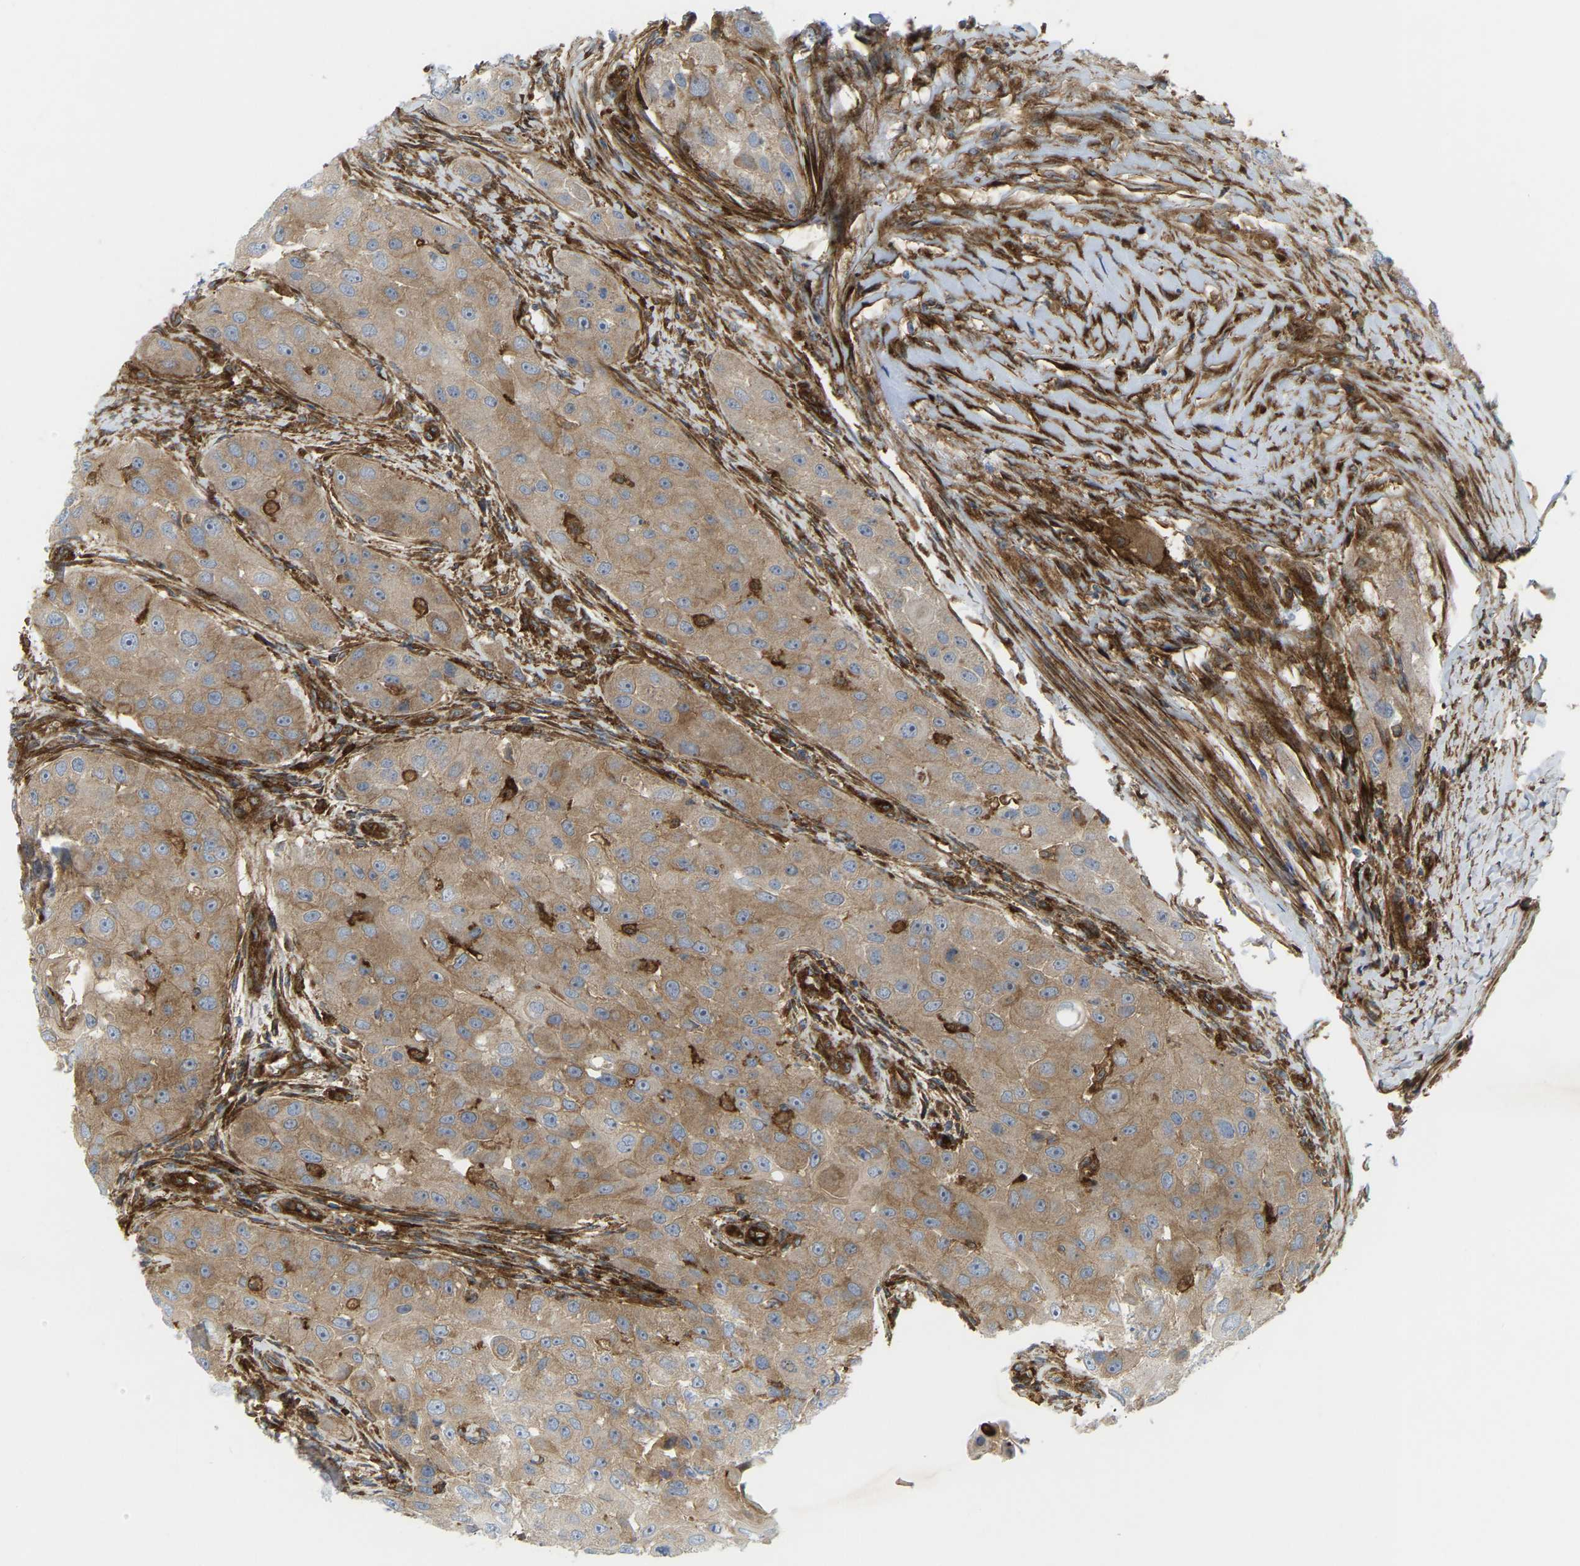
{"staining": {"intensity": "moderate", "quantity": ">75%", "location": "cytoplasmic/membranous"}, "tissue": "head and neck cancer", "cell_type": "Tumor cells", "image_type": "cancer", "snomed": [{"axis": "morphology", "description": "Normal tissue, NOS"}, {"axis": "morphology", "description": "Squamous cell carcinoma, NOS"}, {"axis": "topography", "description": "Skeletal muscle"}, {"axis": "topography", "description": "Head-Neck"}], "caption": "IHC photomicrograph of neoplastic tissue: human head and neck cancer stained using immunohistochemistry (IHC) displays medium levels of moderate protein expression localized specifically in the cytoplasmic/membranous of tumor cells, appearing as a cytoplasmic/membranous brown color.", "gene": "PICALM", "patient": {"sex": "male", "age": 51}}